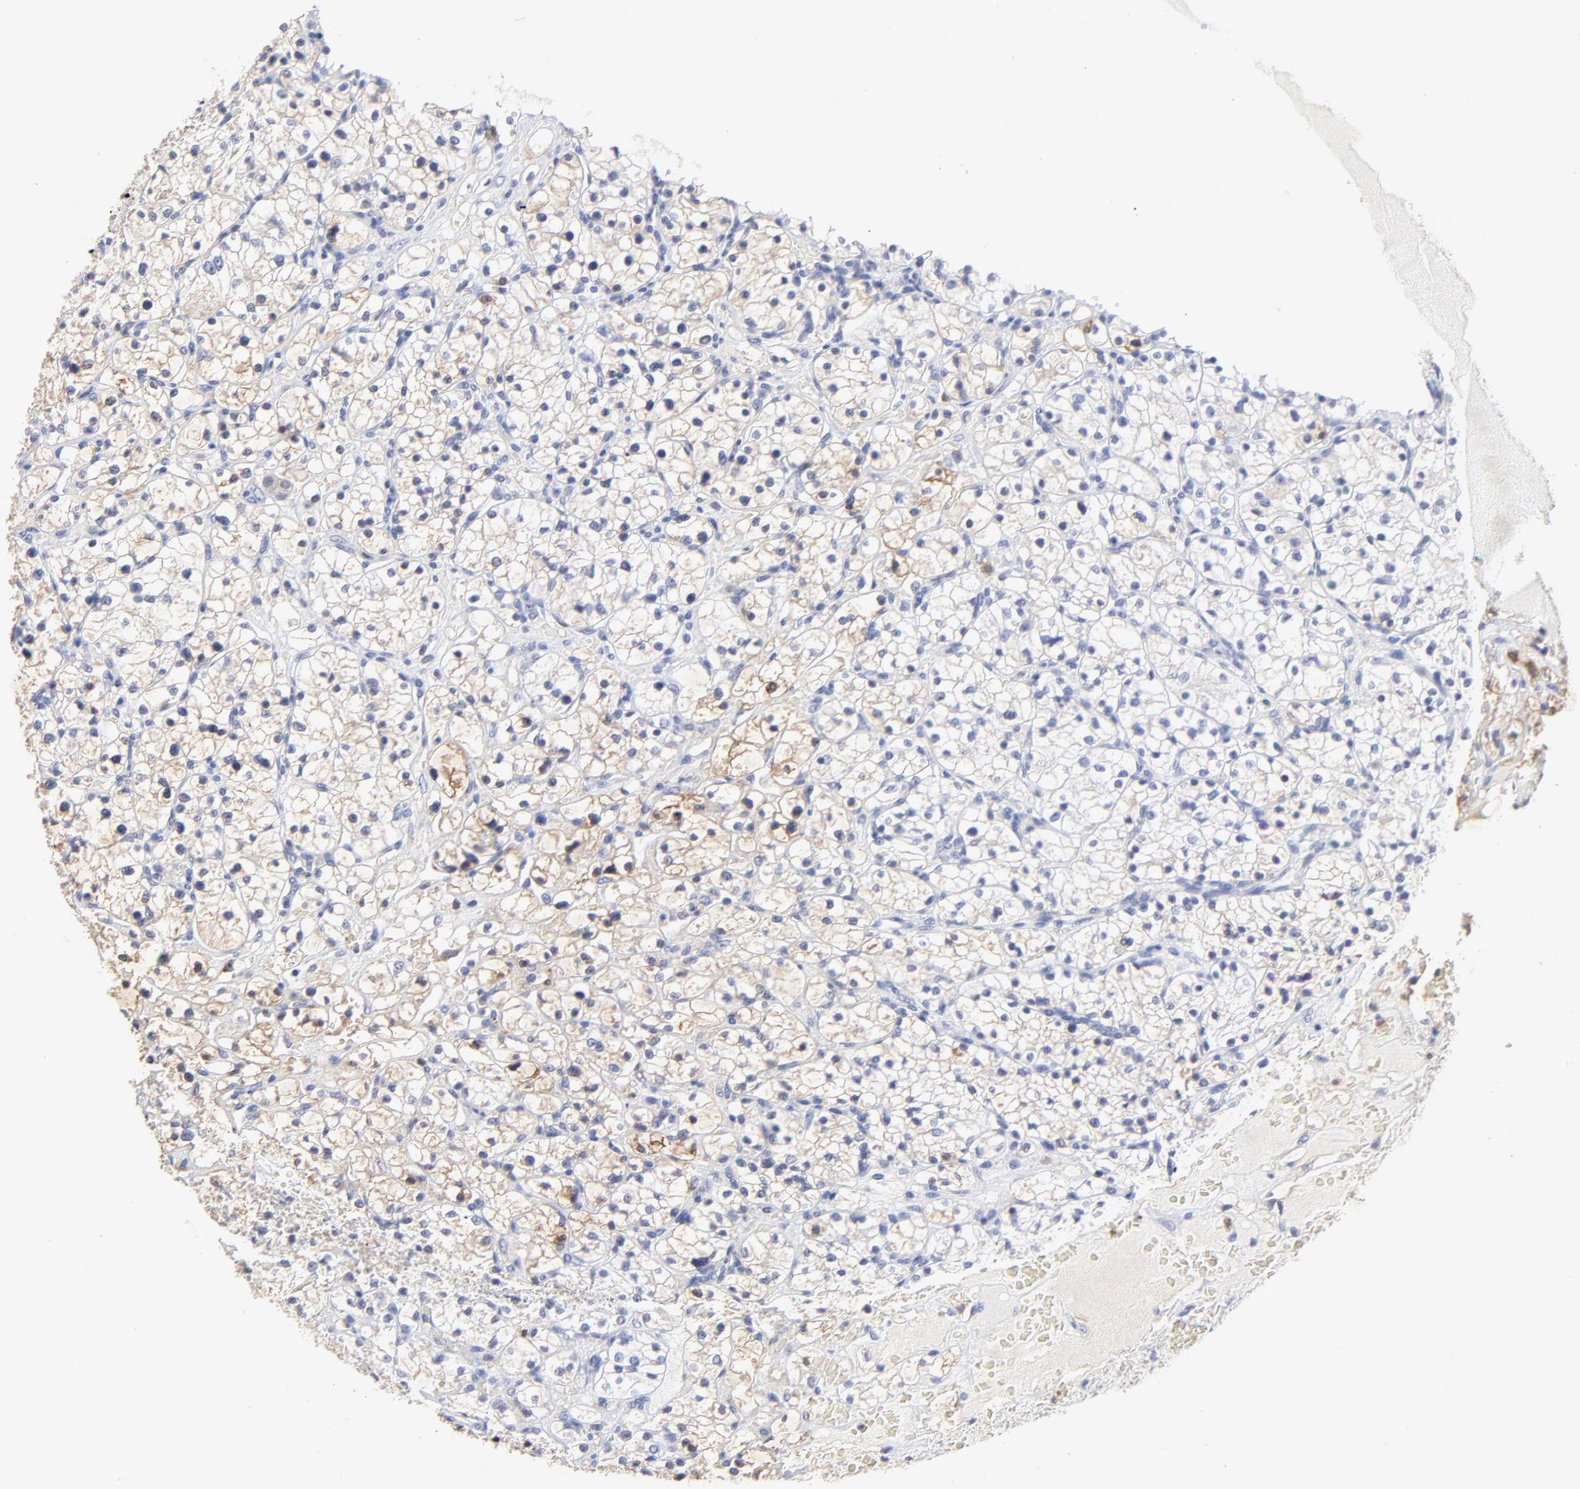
{"staining": {"intensity": "weak", "quantity": "25%-75%", "location": "cytoplasmic/membranous"}, "tissue": "renal cancer", "cell_type": "Tumor cells", "image_type": "cancer", "snomed": [{"axis": "morphology", "description": "Adenocarcinoma, NOS"}, {"axis": "topography", "description": "Kidney"}], "caption": "Renal adenocarcinoma tissue reveals weak cytoplasmic/membranous staining in approximately 25%-75% of tumor cells", "gene": "SMARCA1", "patient": {"sex": "female", "age": 60}}